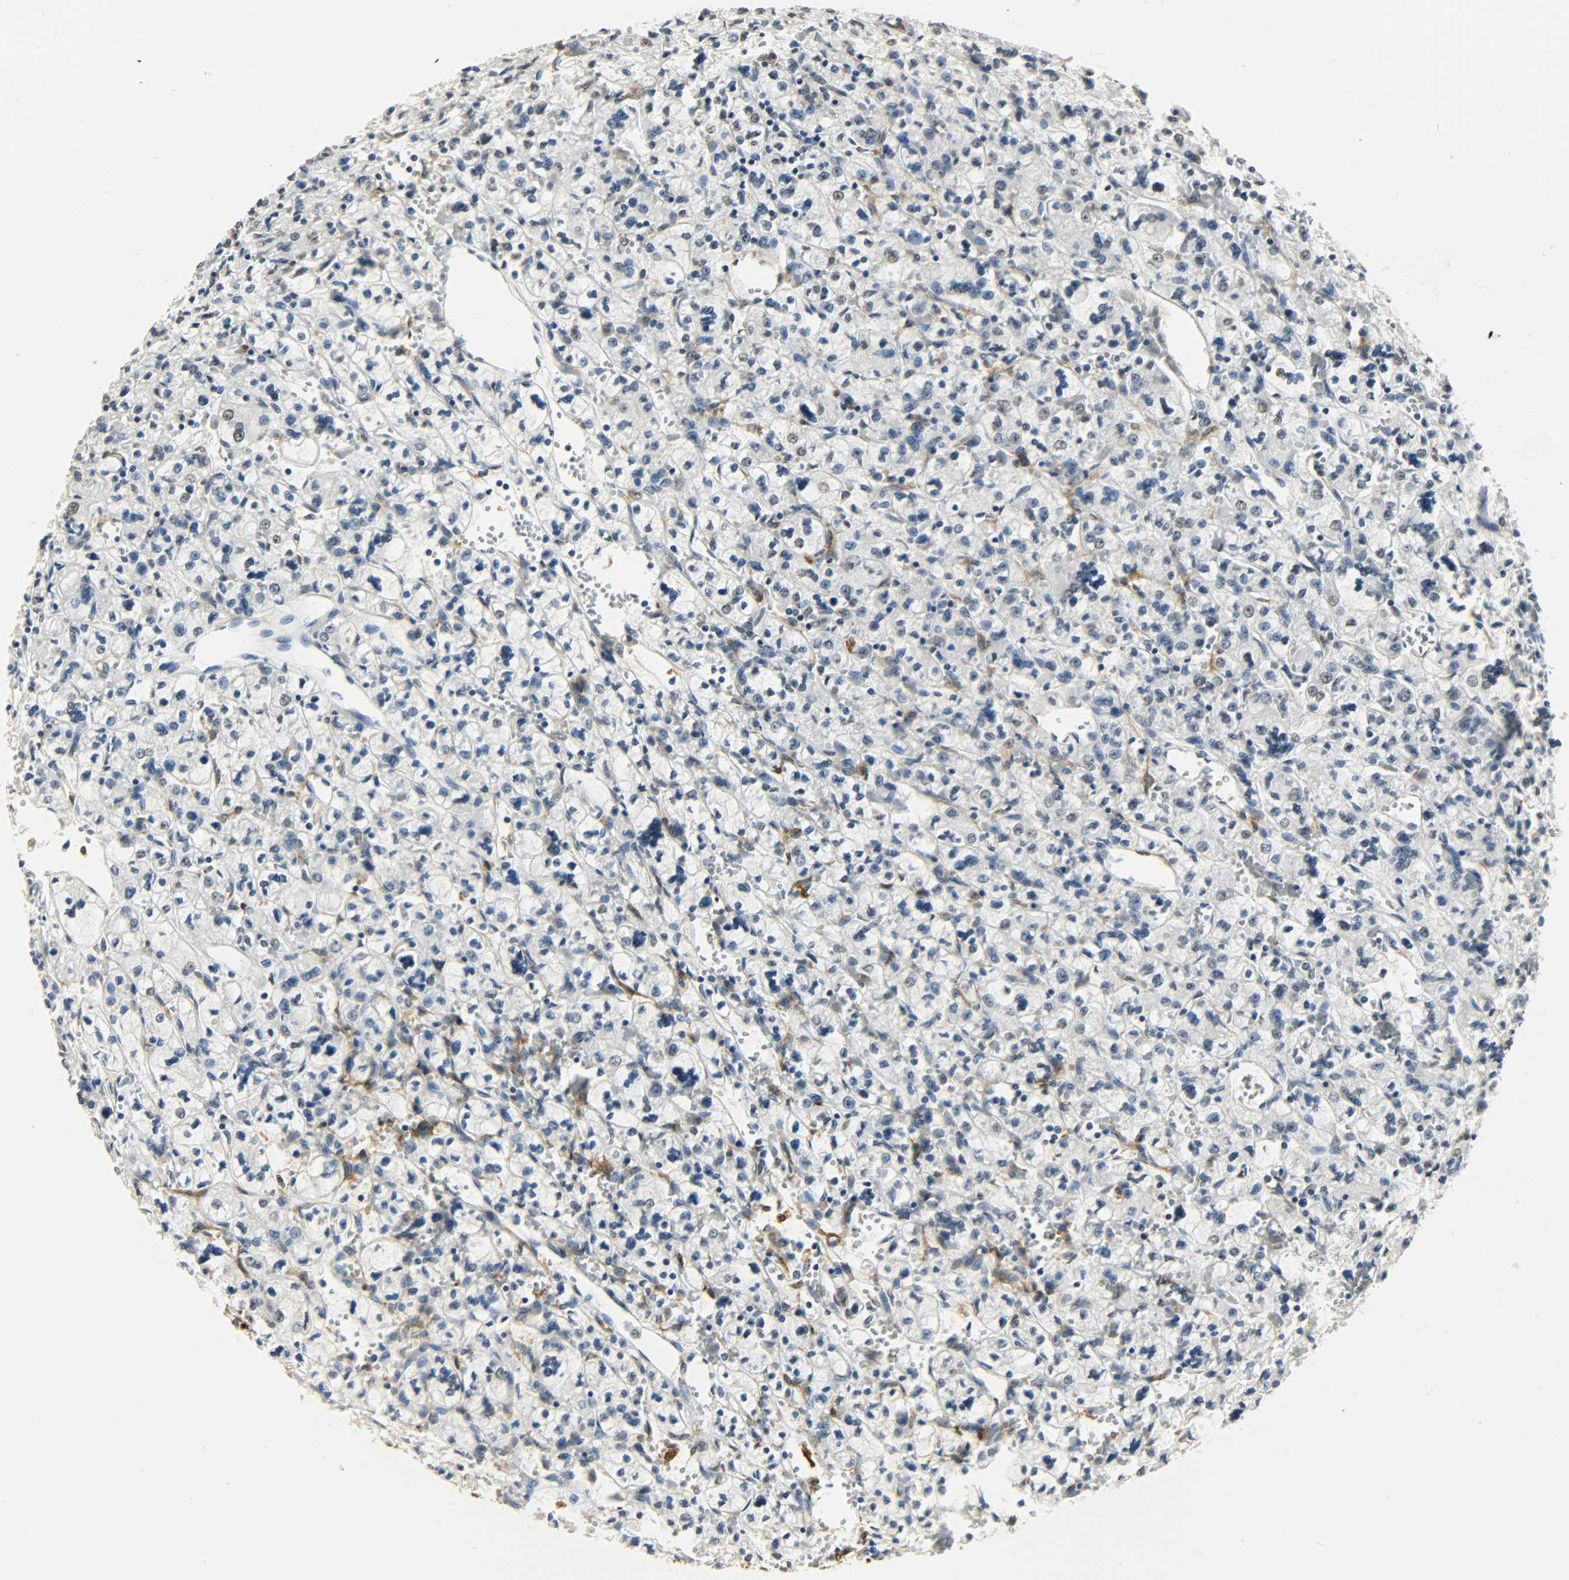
{"staining": {"intensity": "weak", "quantity": "<25%", "location": "nuclear"}, "tissue": "renal cancer", "cell_type": "Tumor cells", "image_type": "cancer", "snomed": [{"axis": "morphology", "description": "Adenocarcinoma, NOS"}, {"axis": "topography", "description": "Kidney"}], "caption": "This is an immunohistochemistry (IHC) image of human renal adenocarcinoma. There is no expression in tumor cells.", "gene": "NGFR", "patient": {"sex": "female", "age": 83}}